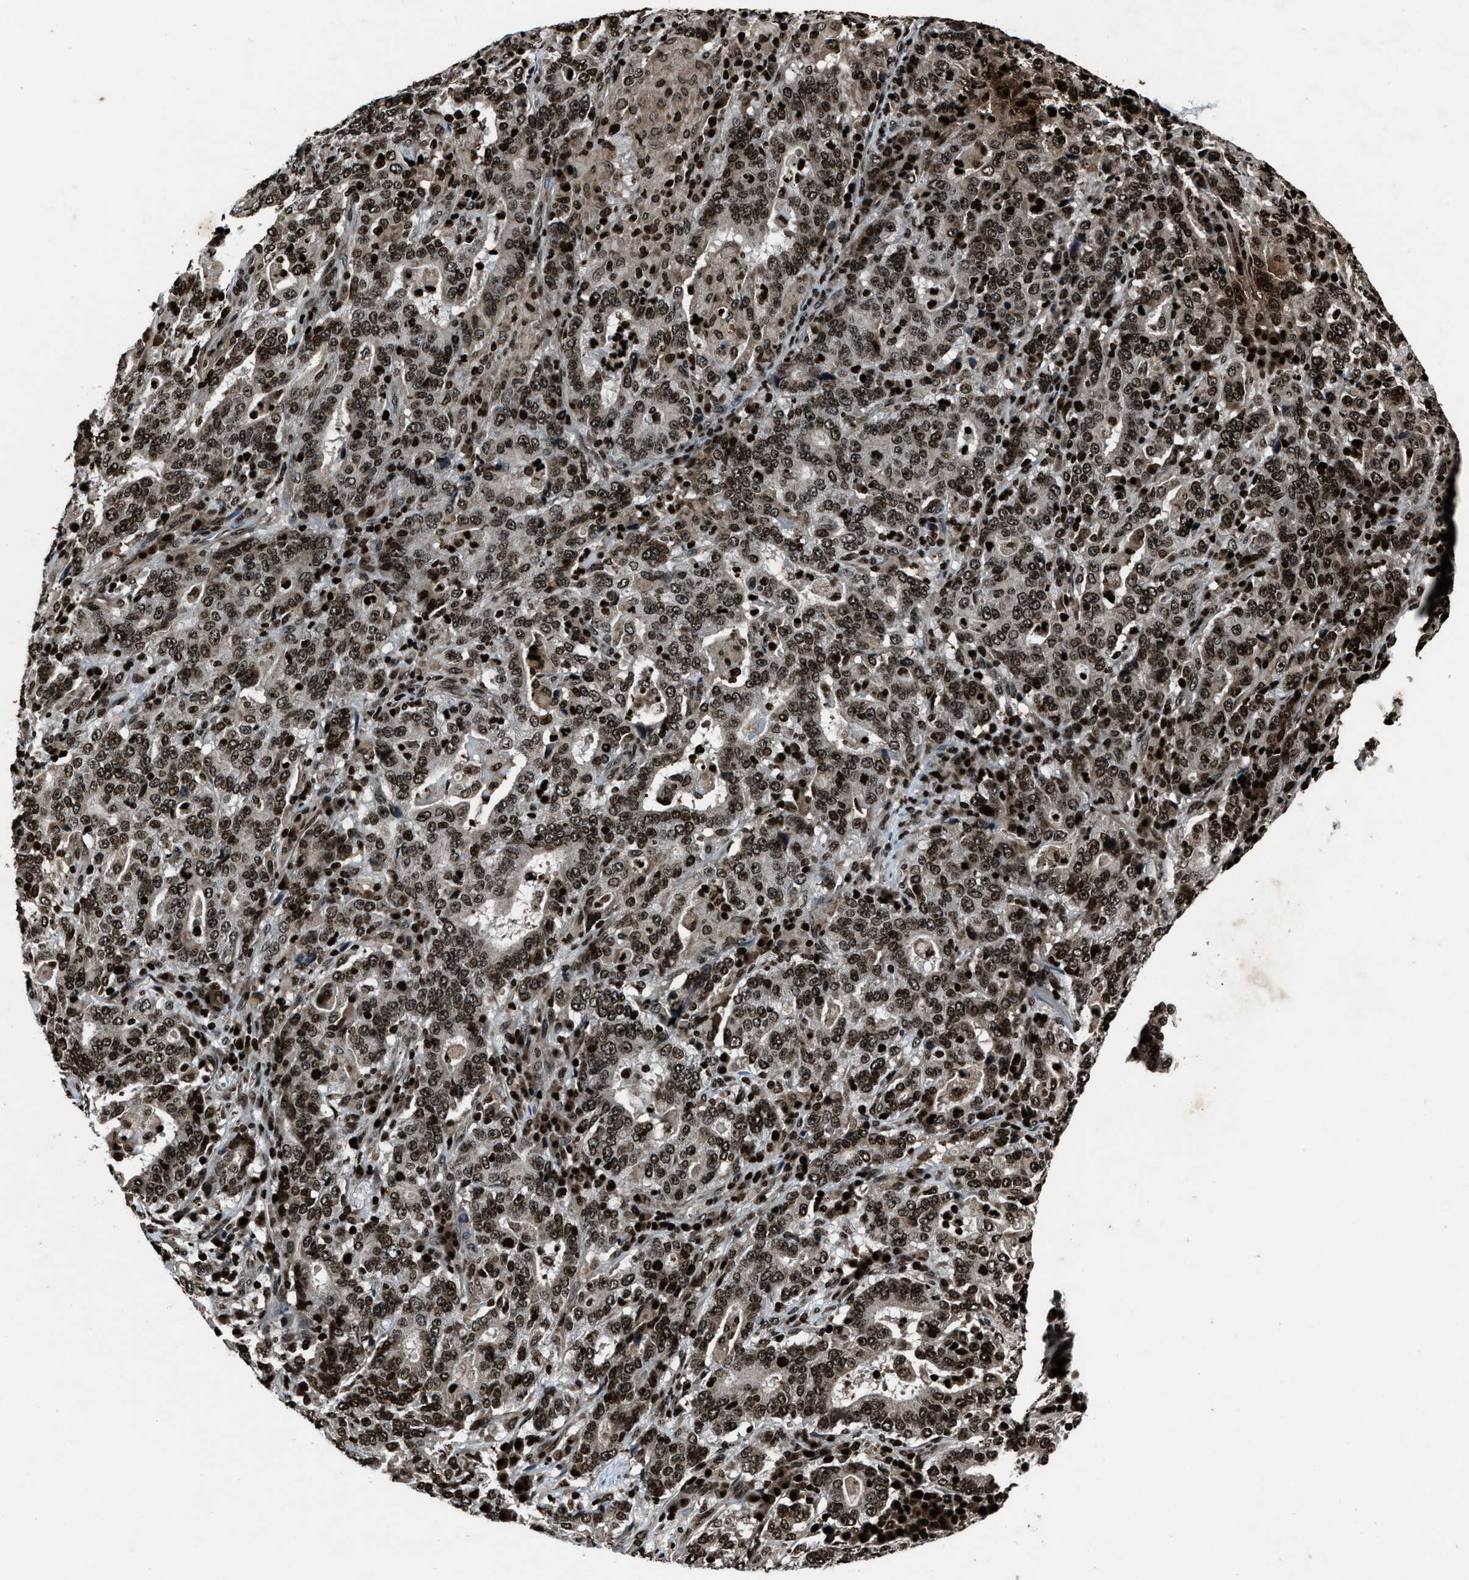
{"staining": {"intensity": "moderate", "quantity": ">75%", "location": "nuclear"}, "tissue": "stomach cancer", "cell_type": "Tumor cells", "image_type": "cancer", "snomed": [{"axis": "morphology", "description": "Normal tissue, NOS"}, {"axis": "morphology", "description": "Adenocarcinoma, NOS"}, {"axis": "topography", "description": "Stomach, upper"}, {"axis": "topography", "description": "Stomach"}], "caption": "Protein analysis of adenocarcinoma (stomach) tissue reveals moderate nuclear staining in about >75% of tumor cells.", "gene": "H4C1", "patient": {"sex": "male", "age": 59}}